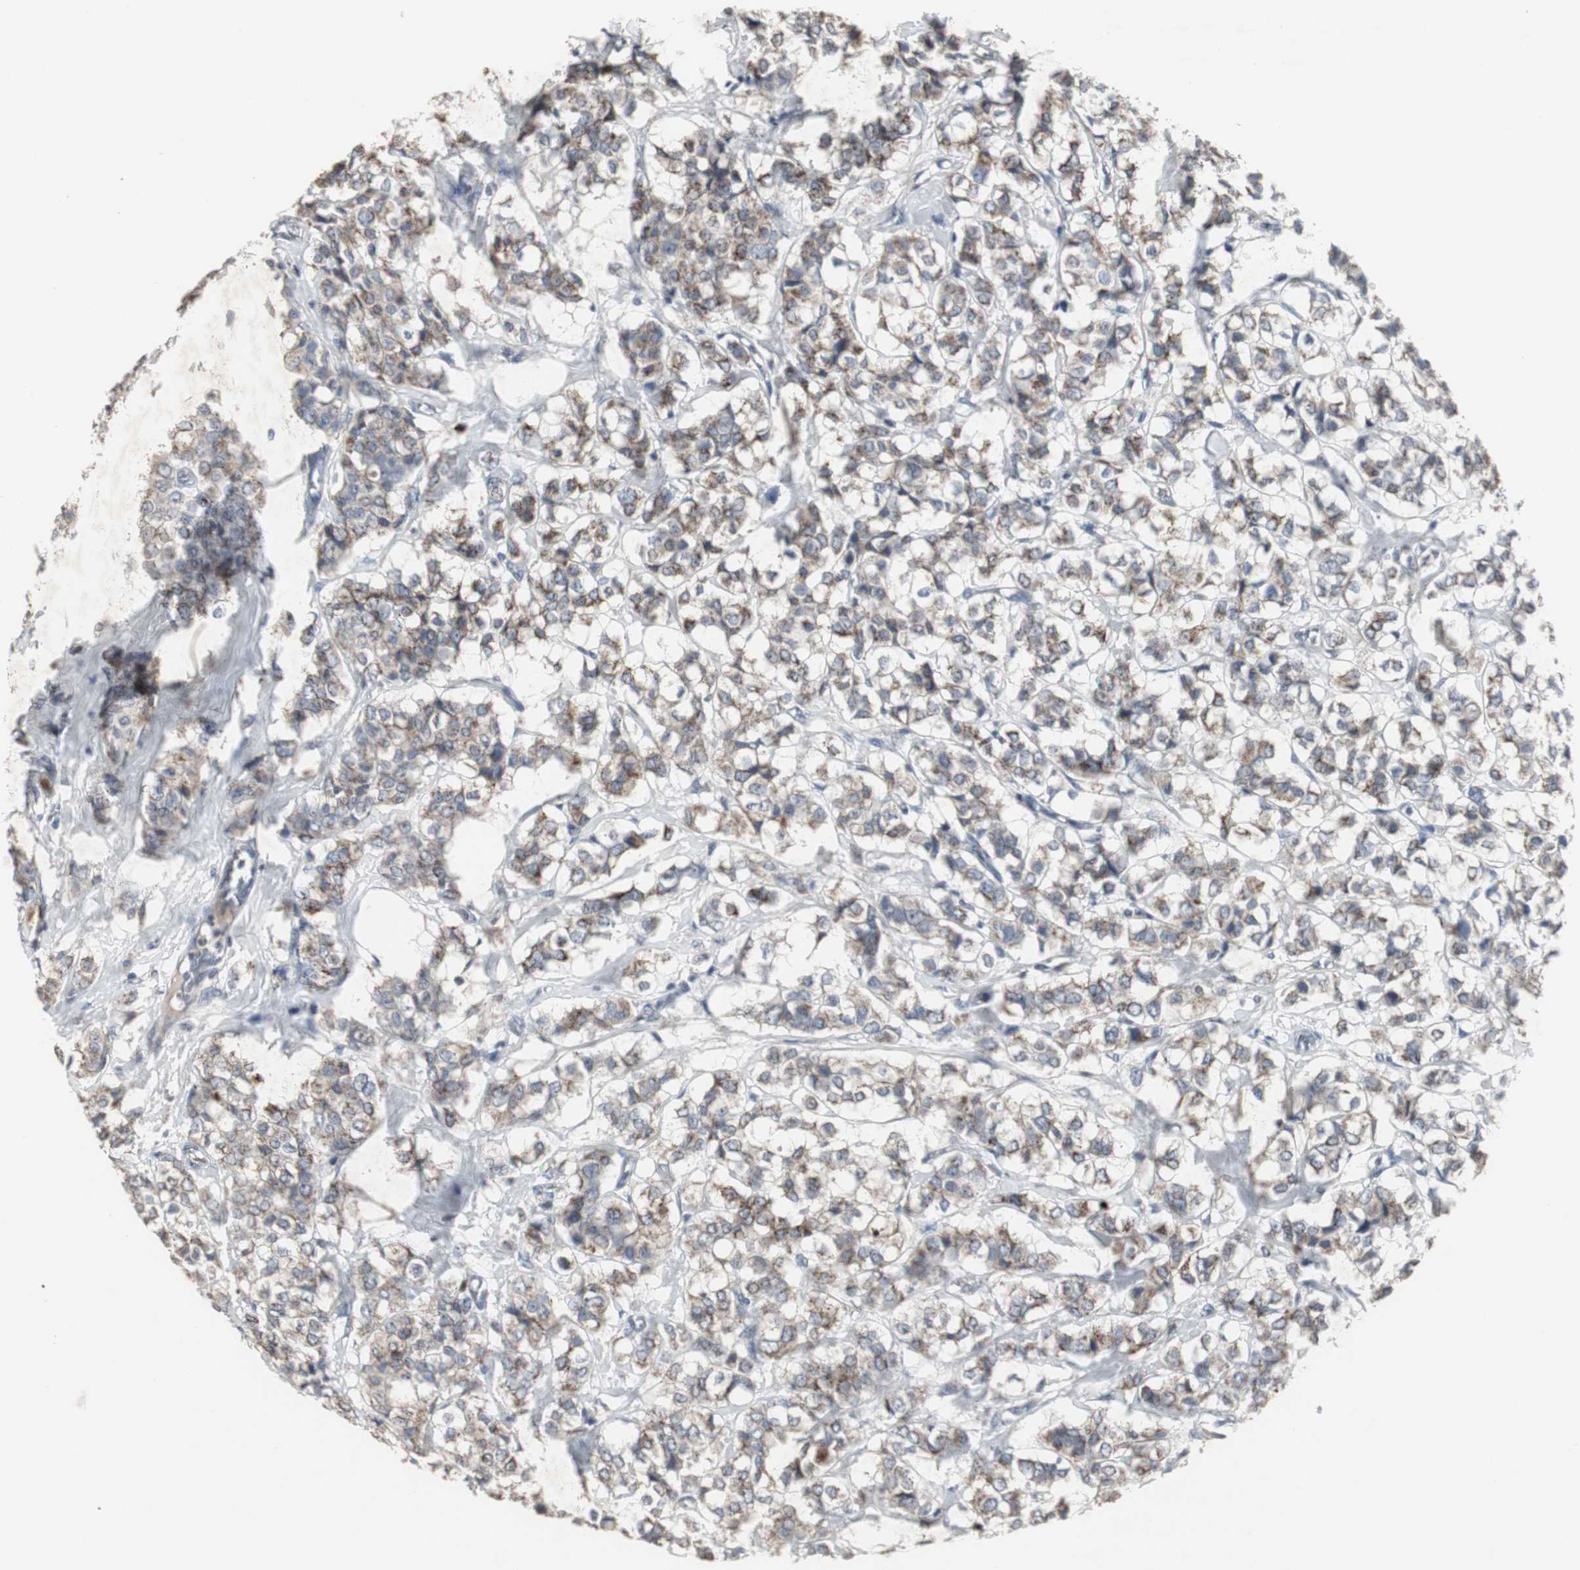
{"staining": {"intensity": "weak", "quantity": ">75%", "location": "cytoplasmic/membranous"}, "tissue": "breast cancer", "cell_type": "Tumor cells", "image_type": "cancer", "snomed": [{"axis": "morphology", "description": "Lobular carcinoma"}, {"axis": "topography", "description": "Breast"}], "caption": "Weak cytoplasmic/membranous positivity is present in about >75% of tumor cells in breast cancer. (DAB (3,3'-diaminobenzidine) IHC with brightfield microscopy, high magnification).", "gene": "ACAA1", "patient": {"sex": "female", "age": 60}}